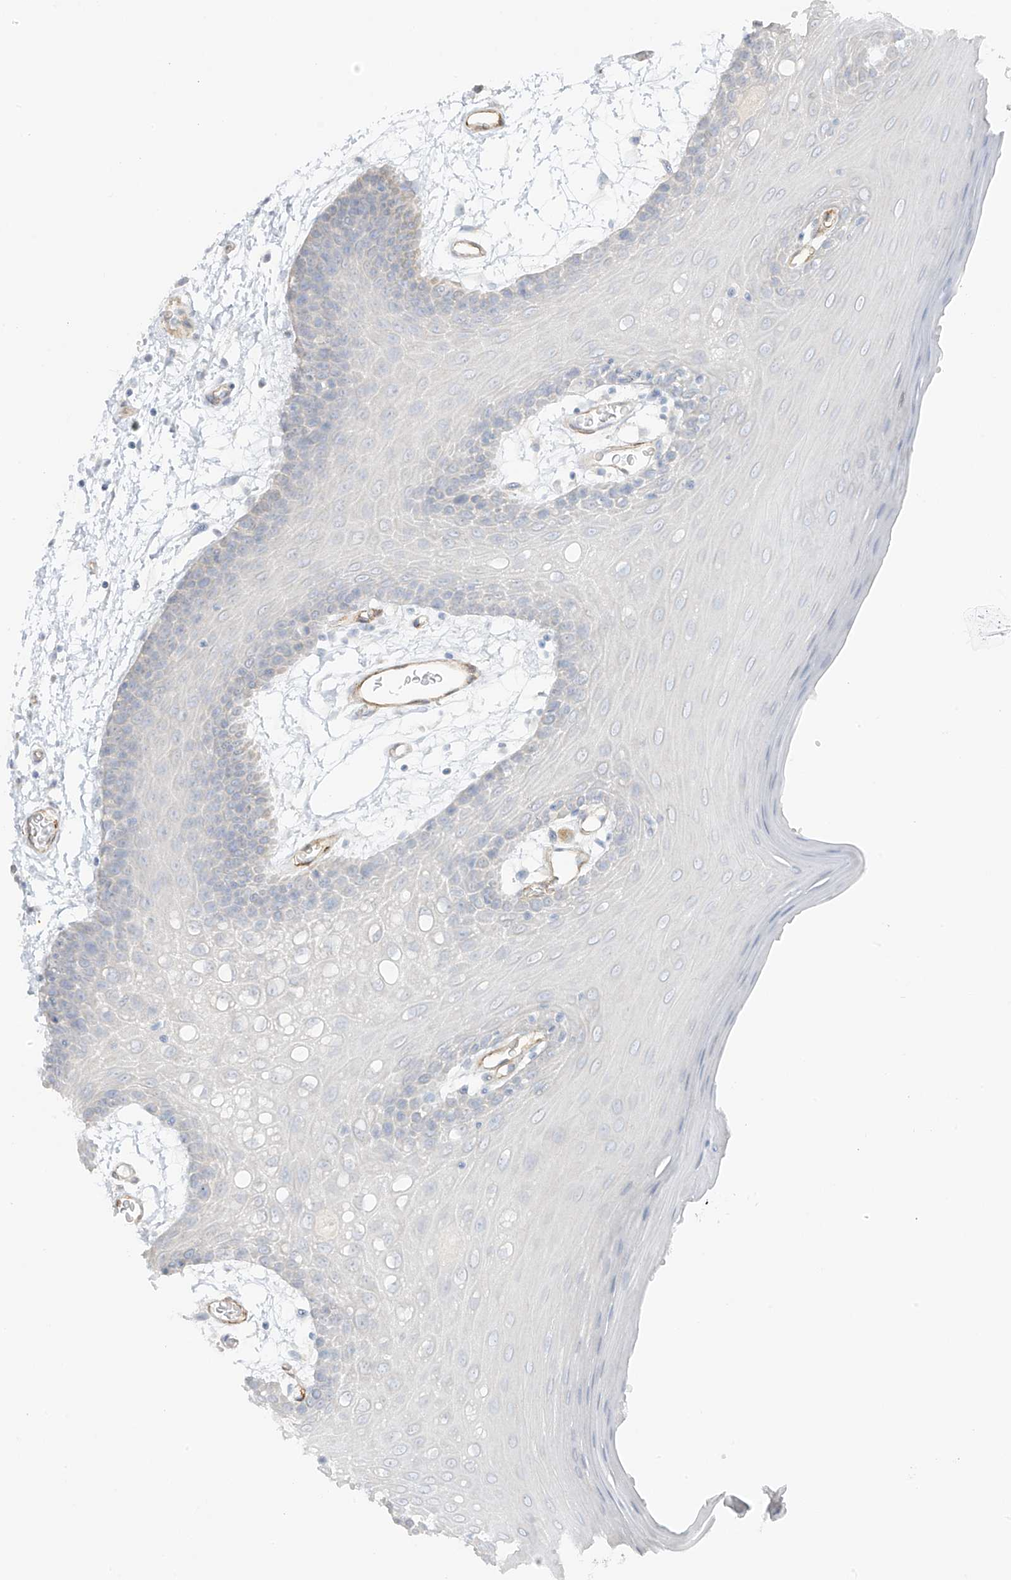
{"staining": {"intensity": "negative", "quantity": "none", "location": "none"}, "tissue": "oral mucosa", "cell_type": "Squamous epithelial cells", "image_type": "normal", "snomed": [{"axis": "morphology", "description": "Normal tissue, NOS"}, {"axis": "topography", "description": "Skeletal muscle"}, {"axis": "topography", "description": "Oral tissue"}, {"axis": "topography", "description": "Salivary gland"}, {"axis": "topography", "description": "Peripheral nerve tissue"}], "caption": "DAB immunohistochemical staining of normal oral mucosa shows no significant staining in squamous epithelial cells.", "gene": "C11orf87", "patient": {"sex": "male", "age": 54}}